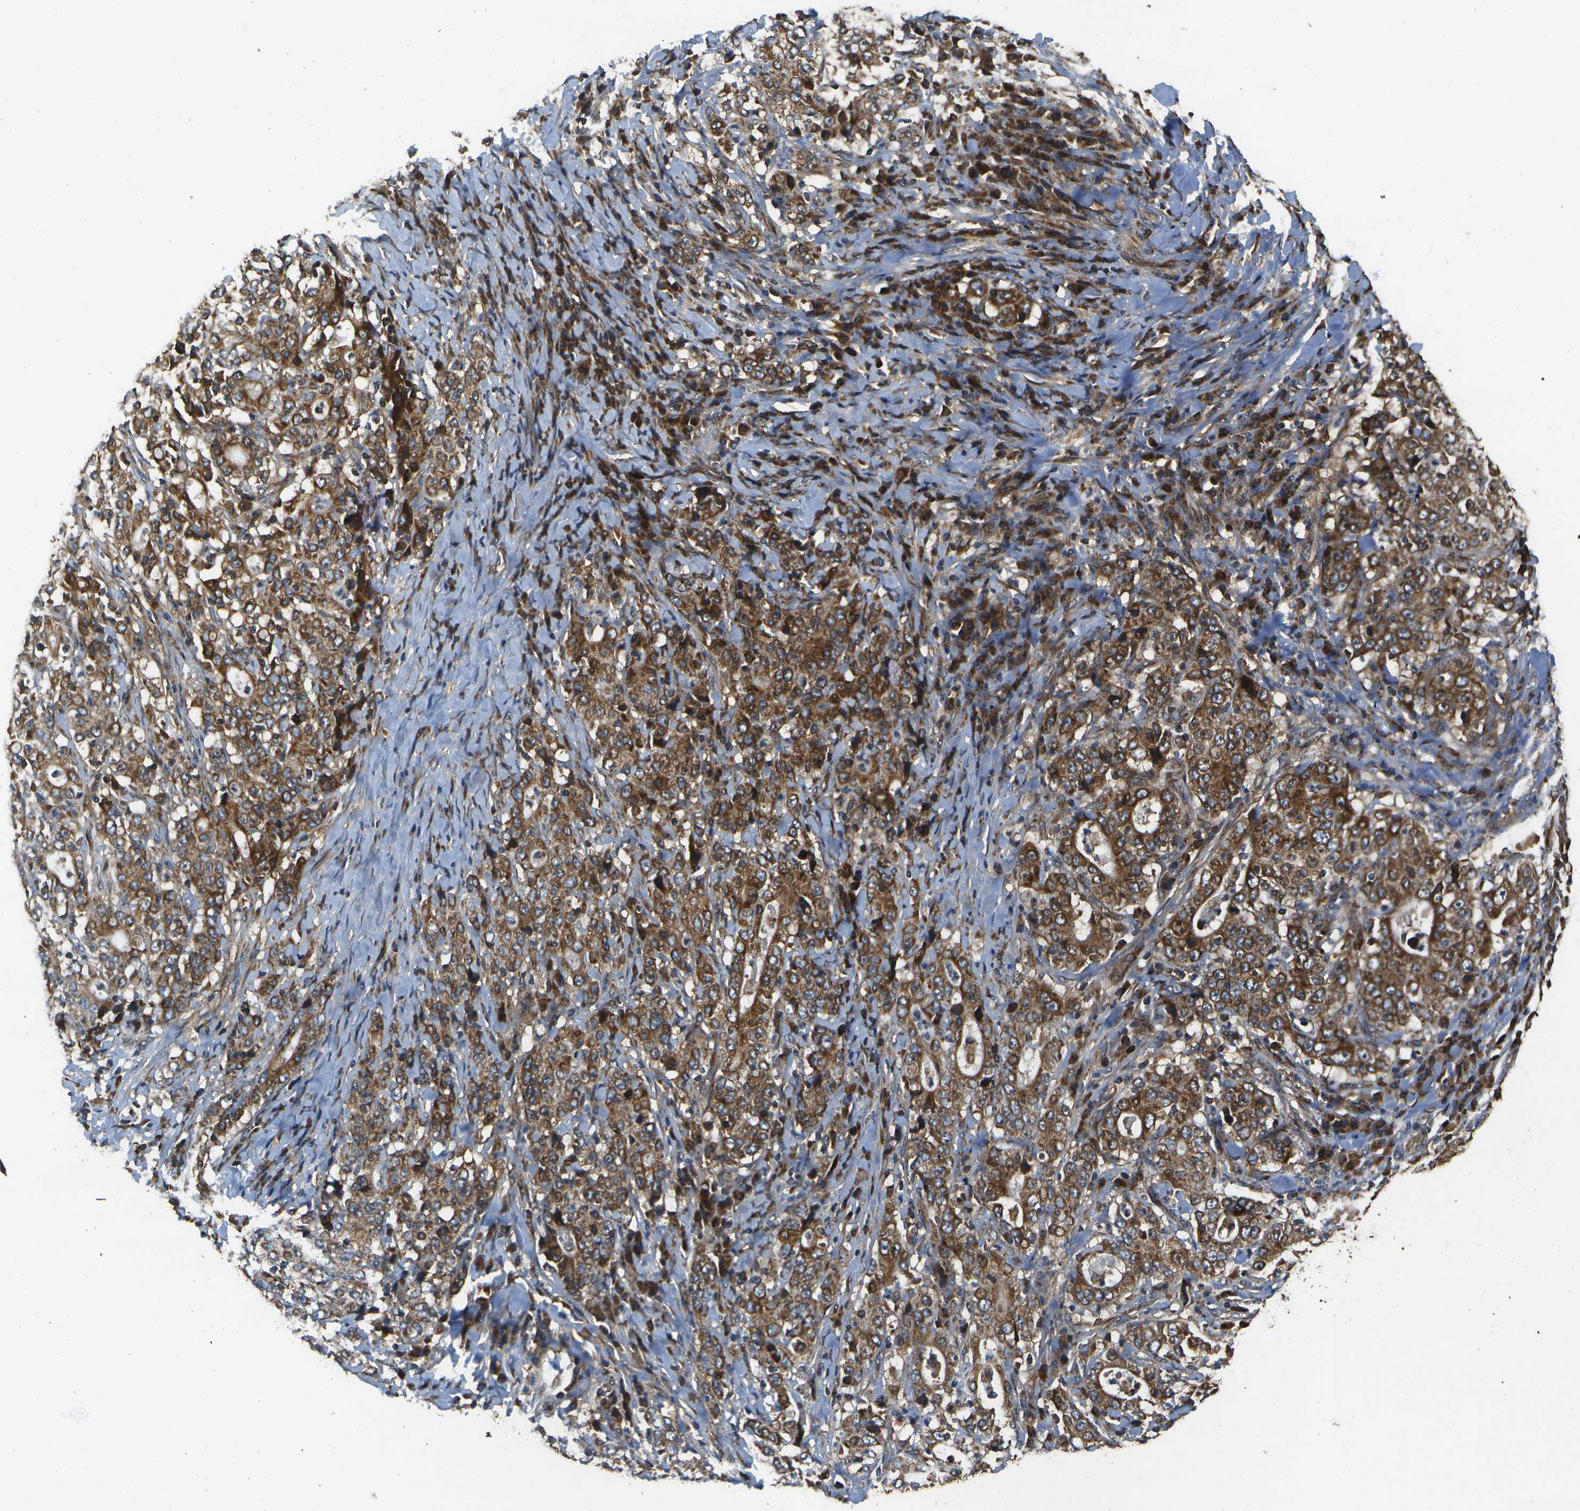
{"staining": {"intensity": "moderate", "quantity": ">75%", "location": "cytoplasmic/membranous"}, "tissue": "stomach cancer", "cell_type": "Tumor cells", "image_type": "cancer", "snomed": [{"axis": "morphology", "description": "Normal tissue, NOS"}, {"axis": "morphology", "description": "Adenocarcinoma, NOS"}, {"axis": "topography", "description": "Stomach, upper"}, {"axis": "topography", "description": "Stomach"}], "caption": "Immunohistochemical staining of human adenocarcinoma (stomach) exhibits moderate cytoplasmic/membranous protein positivity in approximately >75% of tumor cells. (Brightfield microscopy of DAB IHC at high magnification).", "gene": "HFE", "patient": {"sex": "male", "age": 59}}